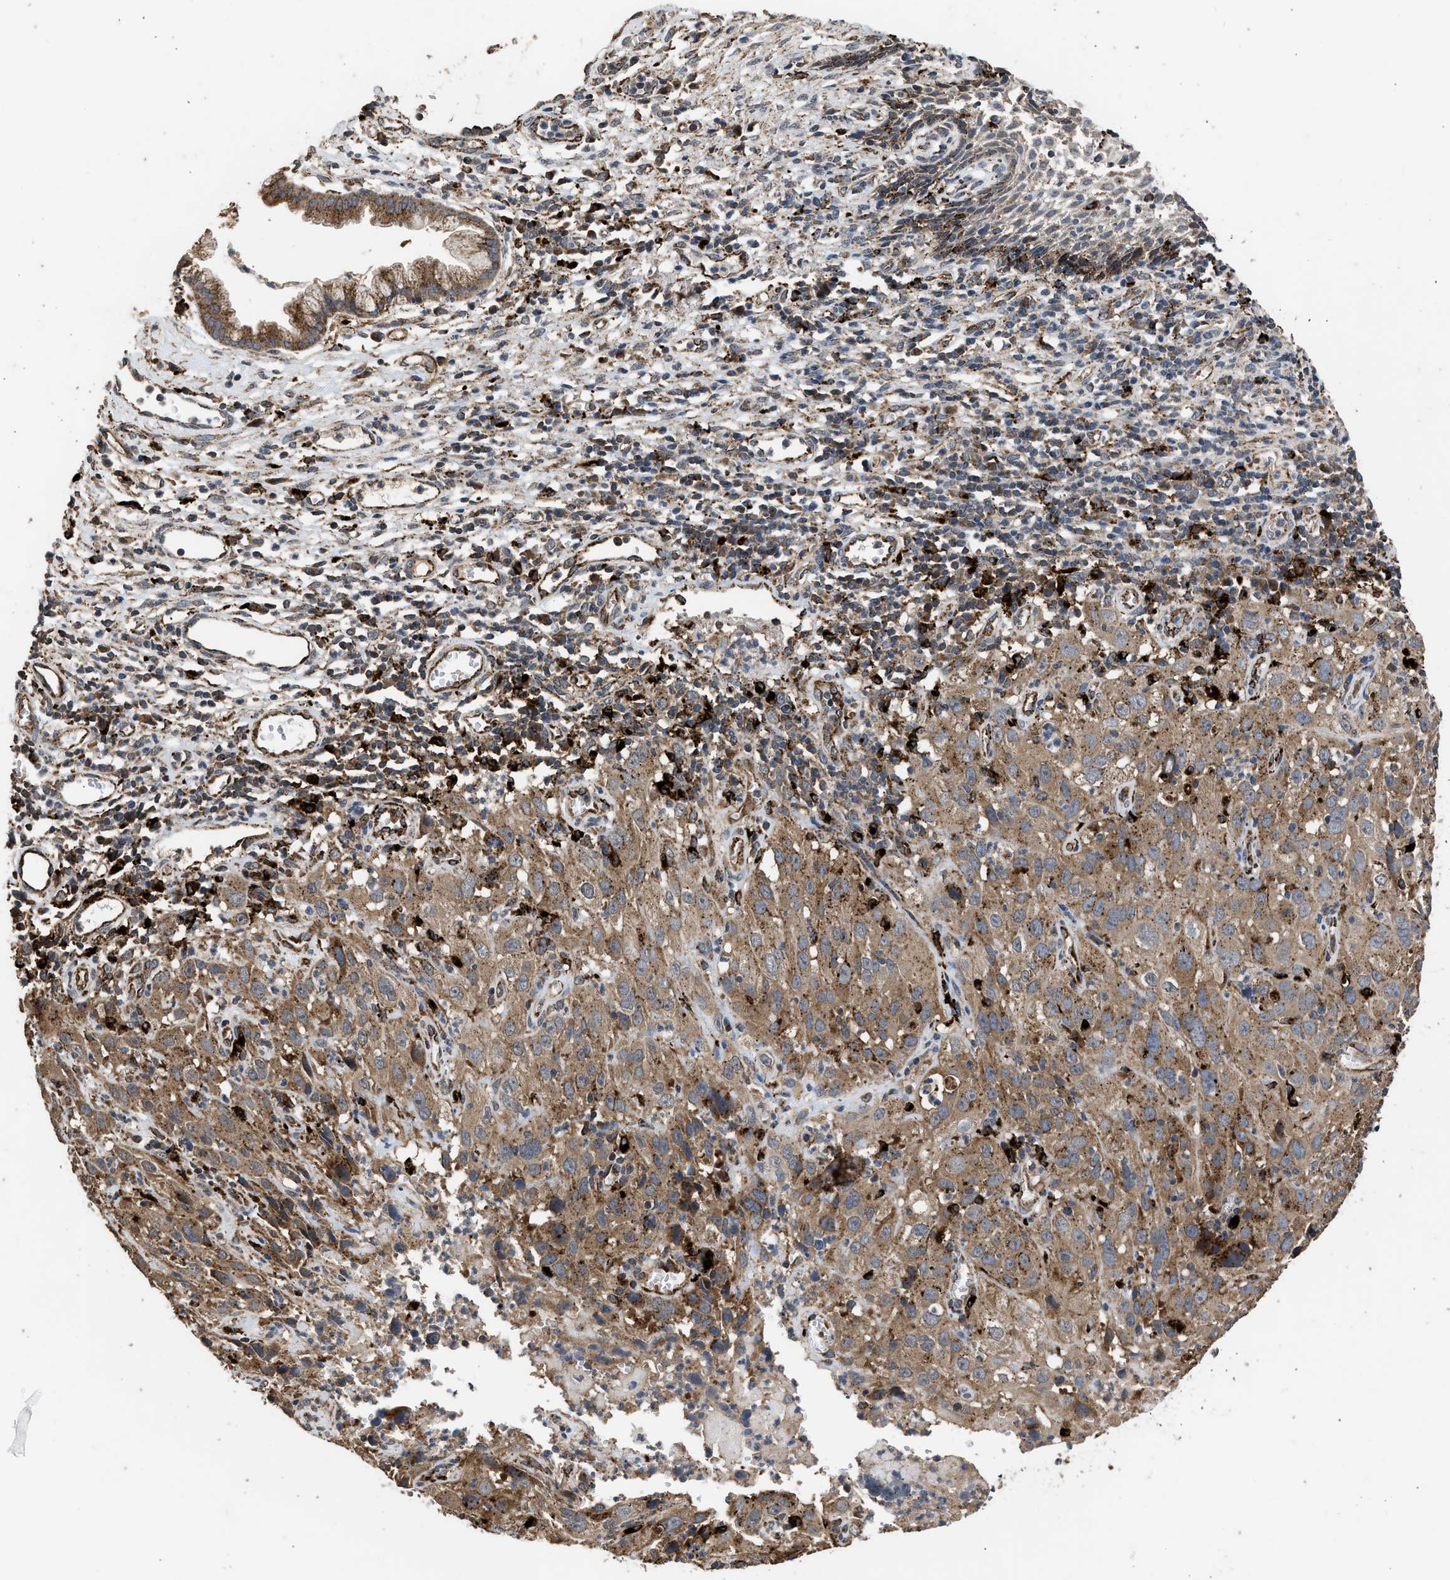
{"staining": {"intensity": "moderate", "quantity": ">75%", "location": "cytoplasmic/membranous"}, "tissue": "cervical cancer", "cell_type": "Tumor cells", "image_type": "cancer", "snomed": [{"axis": "morphology", "description": "Squamous cell carcinoma, NOS"}, {"axis": "topography", "description": "Cervix"}], "caption": "The image shows staining of squamous cell carcinoma (cervical), revealing moderate cytoplasmic/membranous protein expression (brown color) within tumor cells.", "gene": "CTSV", "patient": {"sex": "female", "age": 32}}